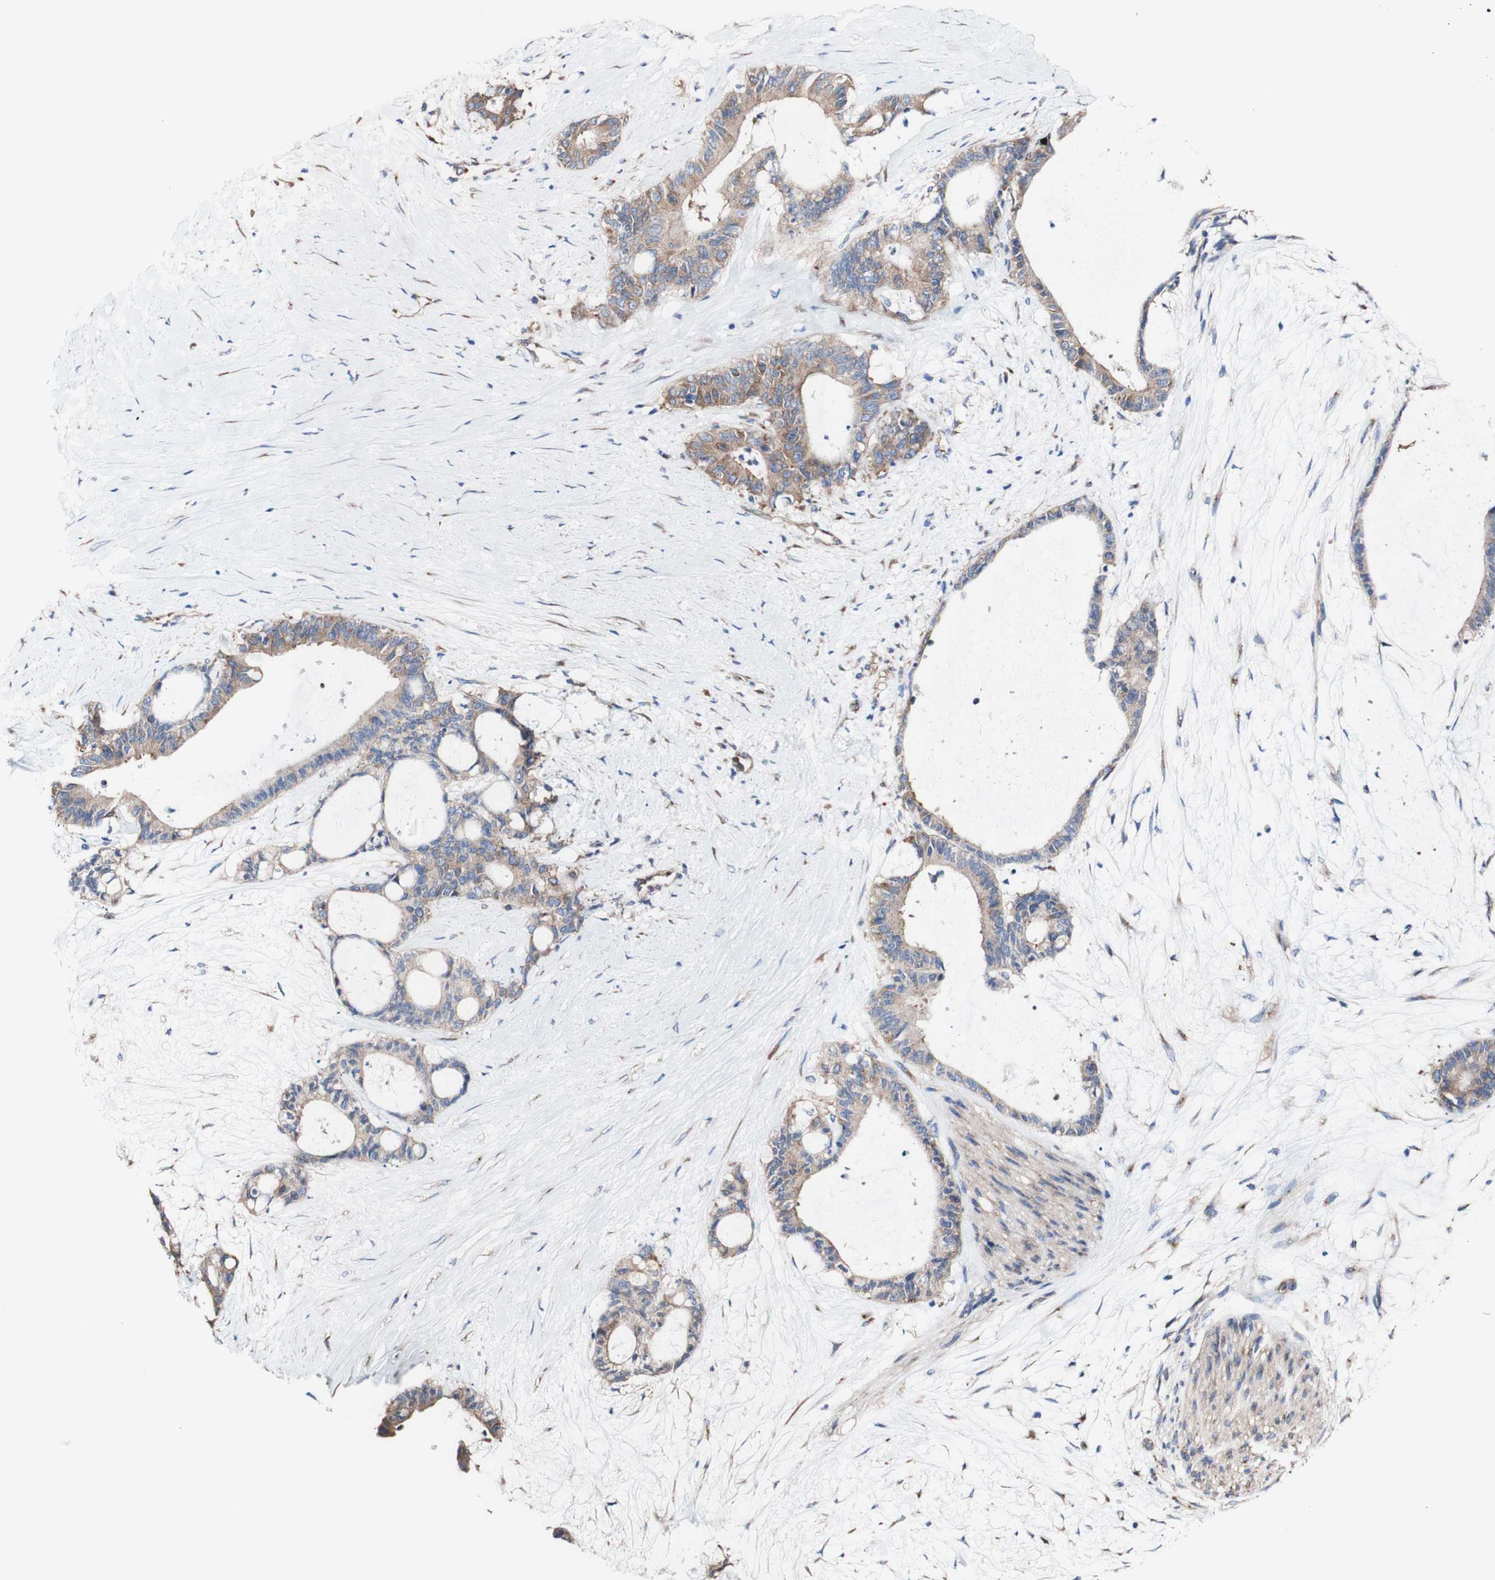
{"staining": {"intensity": "moderate", "quantity": ">75%", "location": "cytoplasmic/membranous"}, "tissue": "liver cancer", "cell_type": "Tumor cells", "image_type": "cancer", "snomed": [{"axis": "morphology", "description": "Cholangiocarcinoma"}, {"axis": "topography", "description": "Liver"}], "caption": "Protein staining exhibits moderate cytoplasmic/membranous expression in approximately >75% of tumor cells in cholangiocarcinoma (liver). The staining was performed using DAB, with brown indicating positive protein expression. Nuclei are stained blue with hematoxylin.", "gene": "LRIG3", "patient": {"sex": "female", "age": 73}}